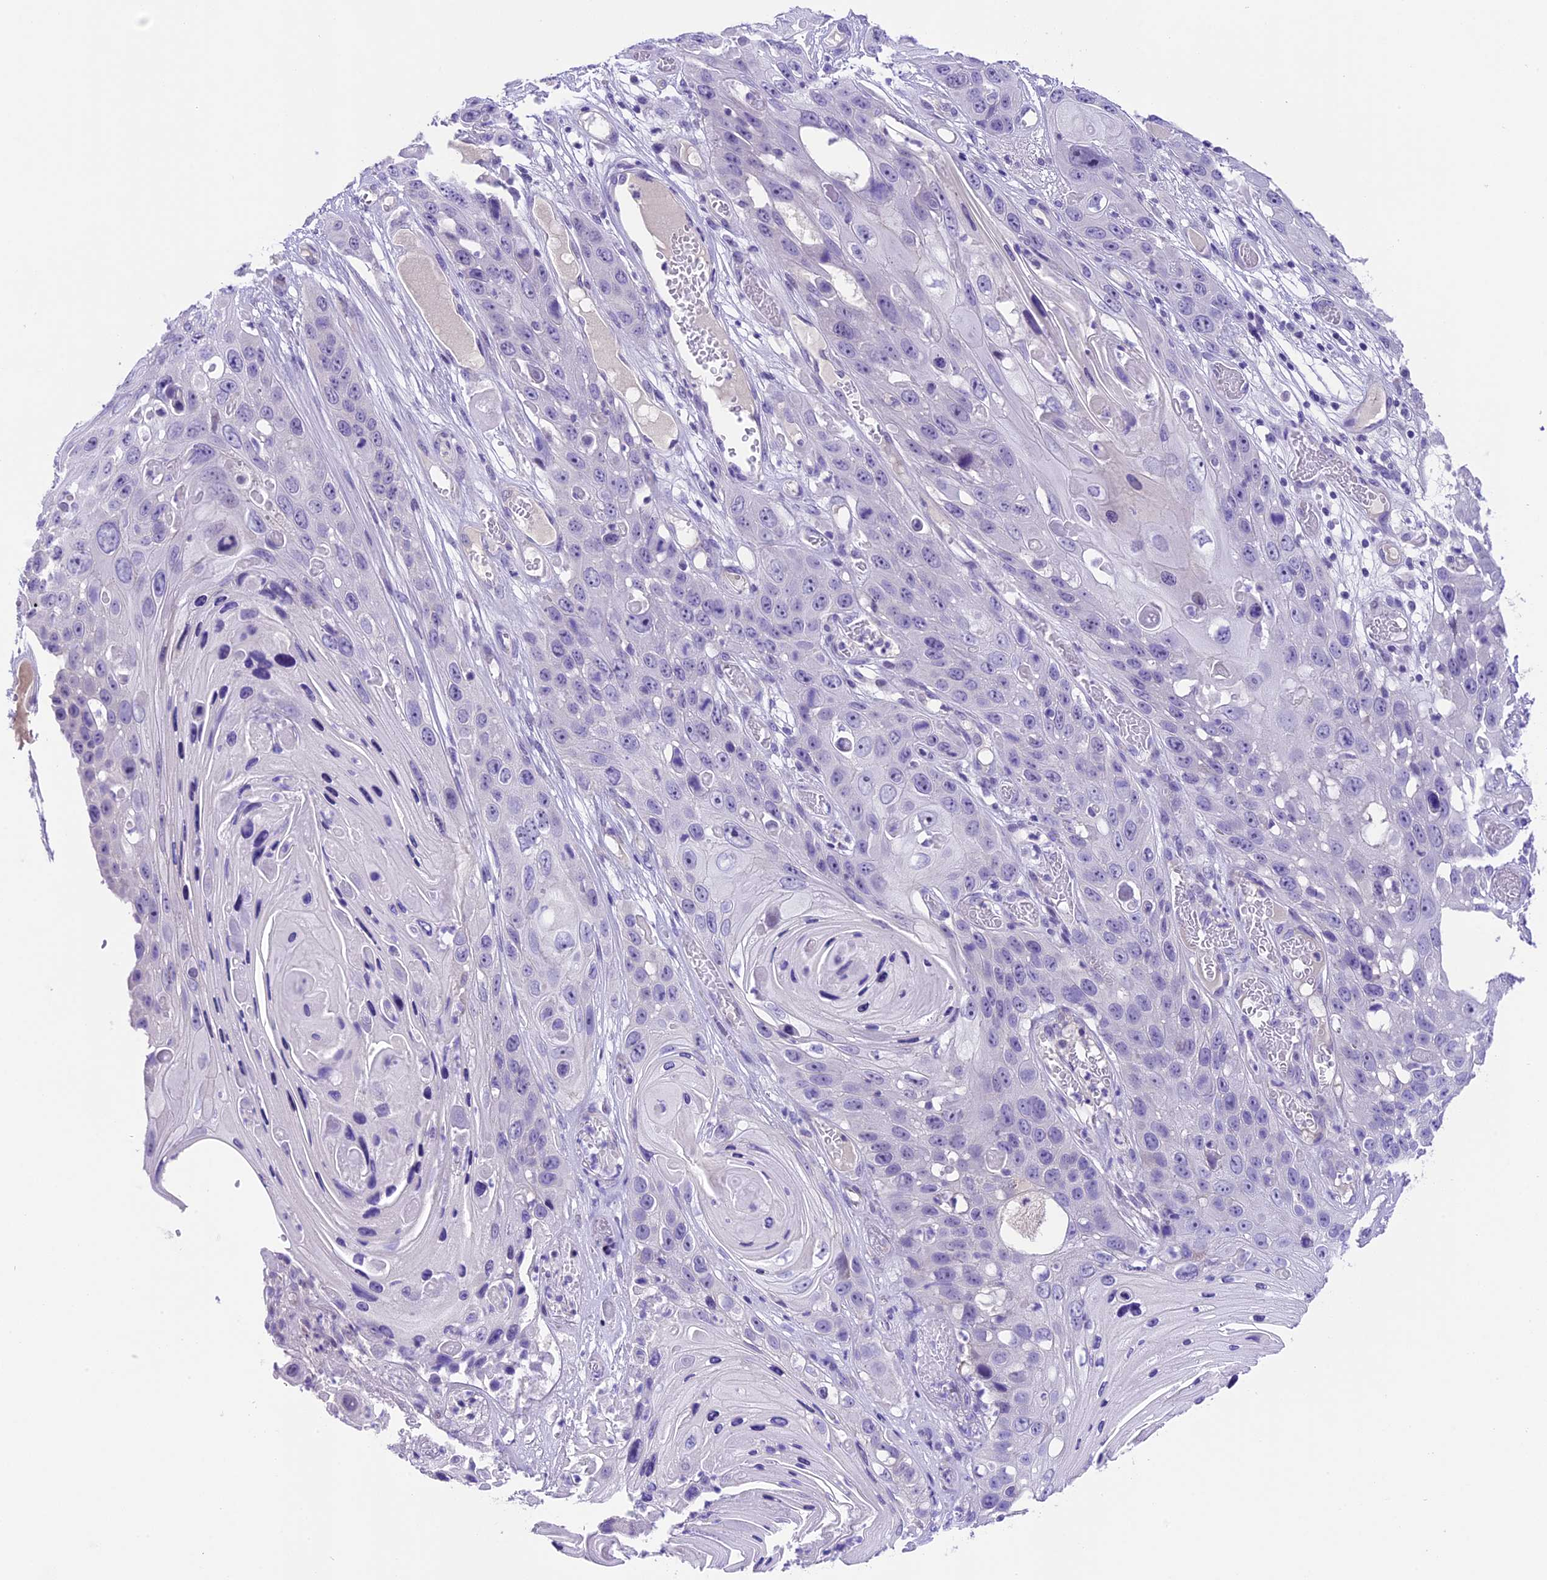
{"staining": {"intensity": "negative", "quantity": "none", "location": "none"}, "tissue": "skin cancer", "cell_type": "Tumor cells", "image_type": "cancer", "snomed": [{"axis": "morphology", "description": "Squamous cell carcinoma, NOS"}, {"axis": "topography", "description": "Skin"}], "caption": "DAB immunohistochemical staining of skin squamous cell carcinoma reveals no significant staining in tumor cells.", "gene": "PRR15", "patient": {"sex": "male", "age": 55}}